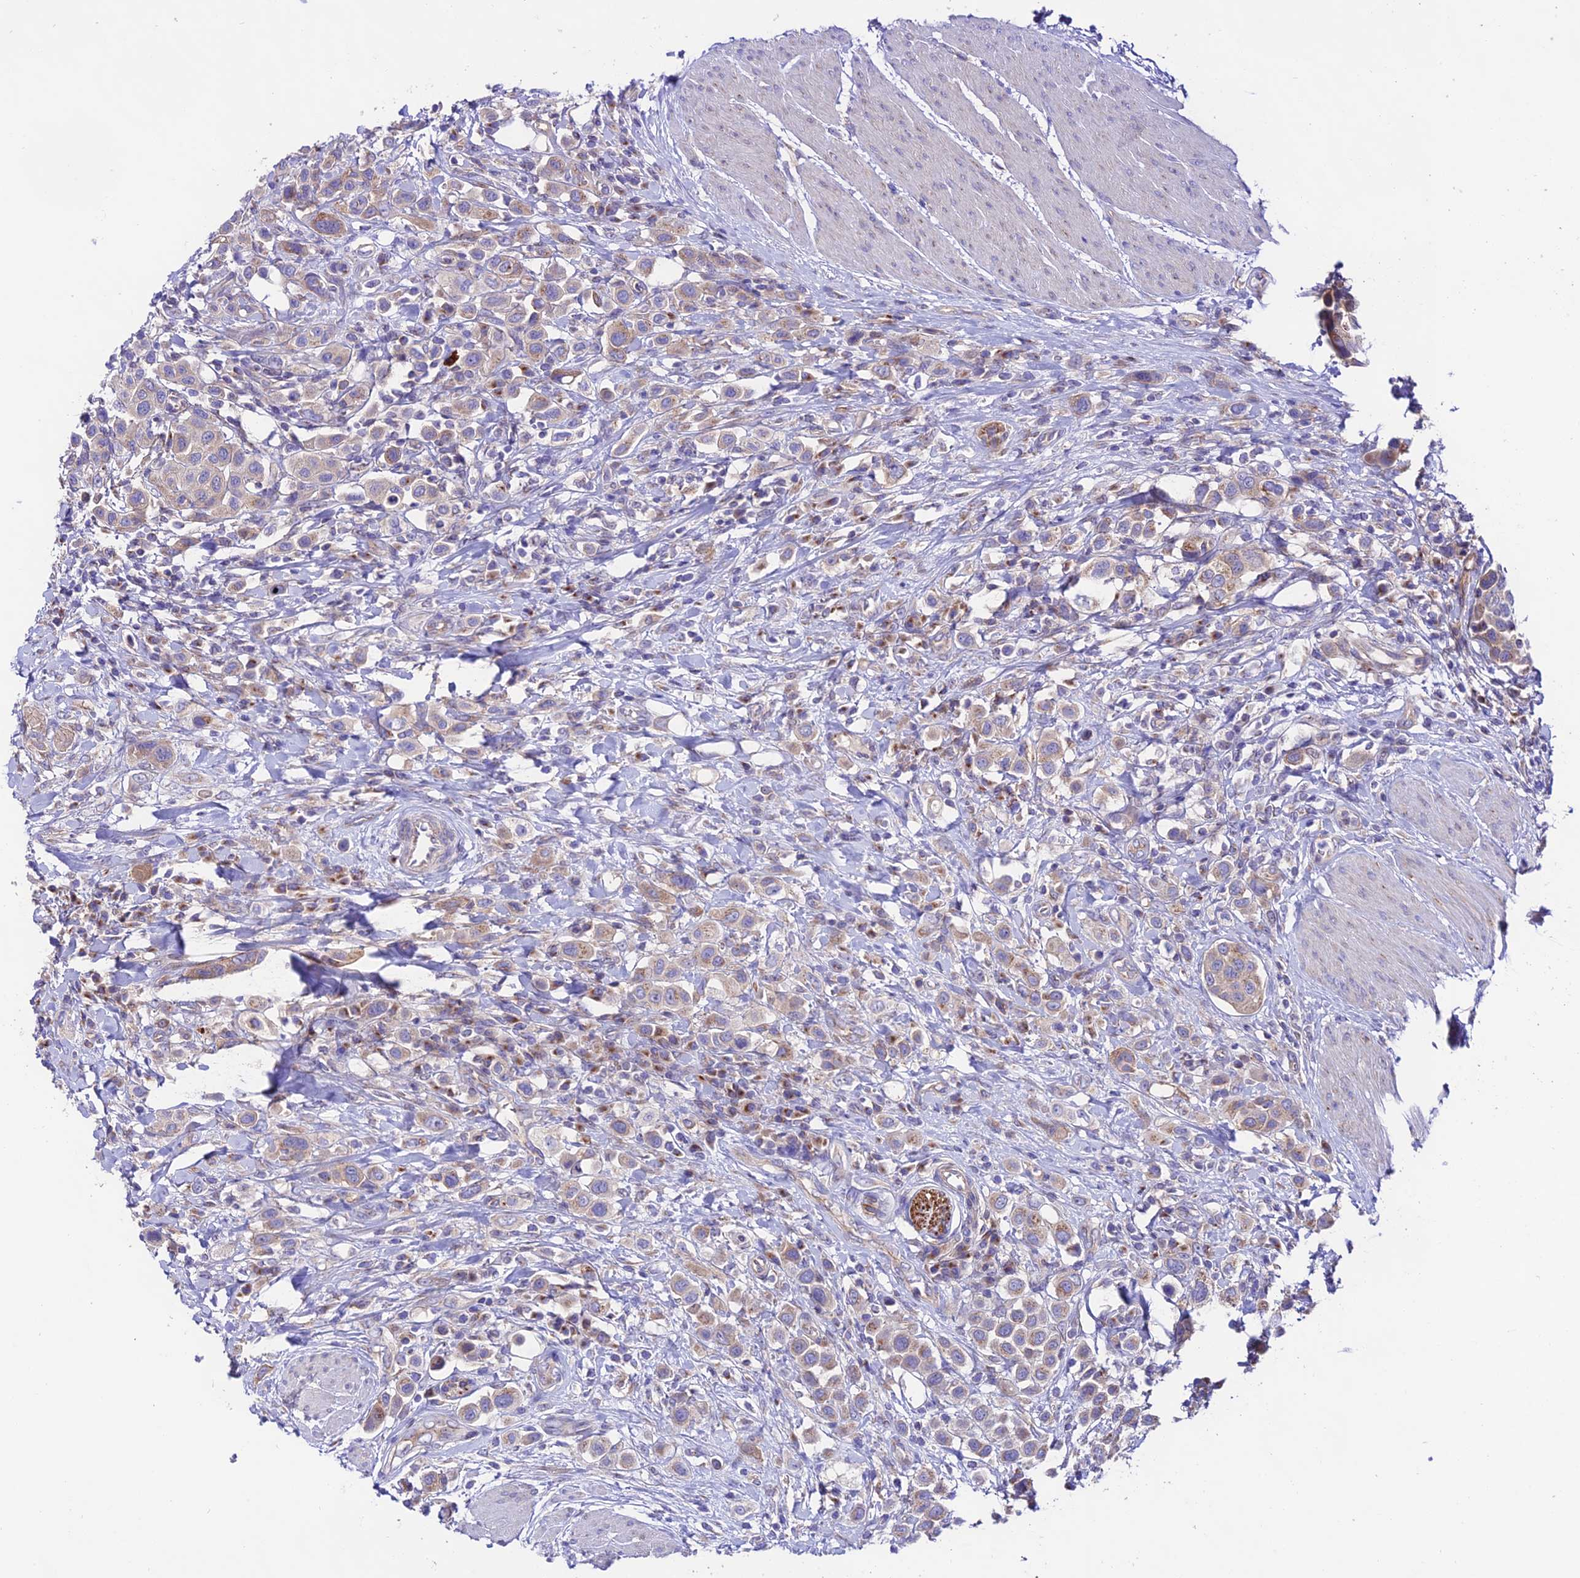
{"staining": {"intensity": "weak", "quantity": ">75%", "location": "cytoplasmic/membranous"}, "tissue": "urothelial cancer", "cell_type": "Tumor cells", "image_type": "cancer", "snomed": [{"axis": "morphology", "description": "Urothelial carcinoma, High grade"}, {"axis": "topography", "description": "Urinary bladder"}], "caption": "IHC image of neoplastic tissue: urothelial carcinoma (high-grade) stained using IHC demonstrates low levels of weak protein expression localized specifically in the cytoplasmic/membranous of tumor cells, appearing as a cytoplasmic/membranous brown color.", "gene": "LACTB2", "patient": {"sex": "male", "age": 50}}